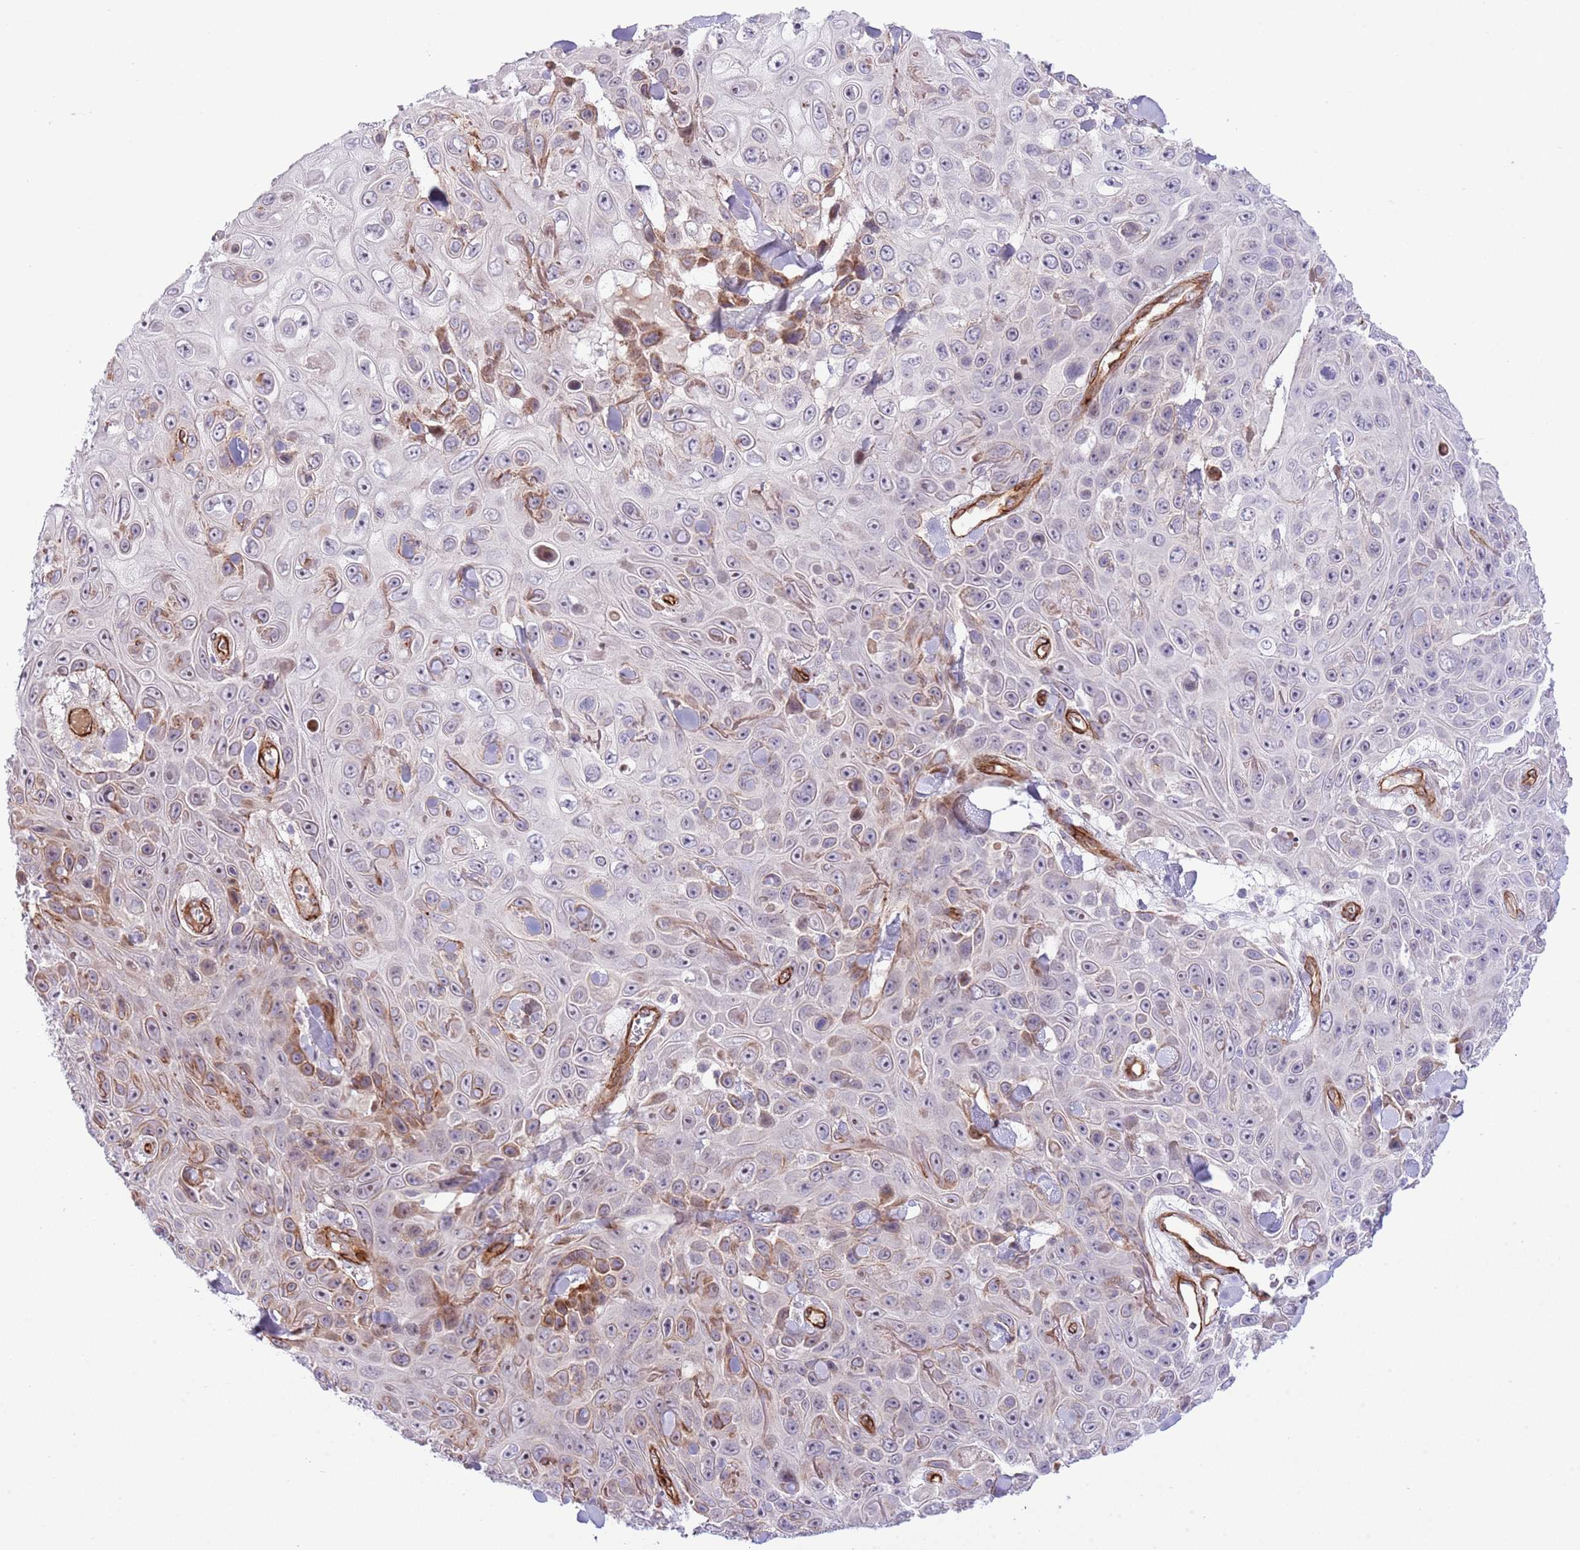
{"staining": {"intensity": "moderate", "quantity": "<25%", "location": "cytoplasmic/membranous"}, "tissue": "skin cancer", "cell_type": "Tumor cells", "image_type": "cancer", "snomed": [{"axis": "morphology", "description": "Squamous cell carcinoma, NOS"}, {"axis": "topography", "description": "Skin"}], "caption": "Protein staining of skin cancer (squamous cell carcinoma) tissue reveals moderate cytoplasmic/membranous staining in approximately <25% of tumor cells. Using DAB (3,3'-diaminobenzidine) (brown) and hematoxylin (blue) stains, captured at high magnification using brightfield microscopy.", "gene": "NEK3", "patient": {"sex": "male", "age": 82}}